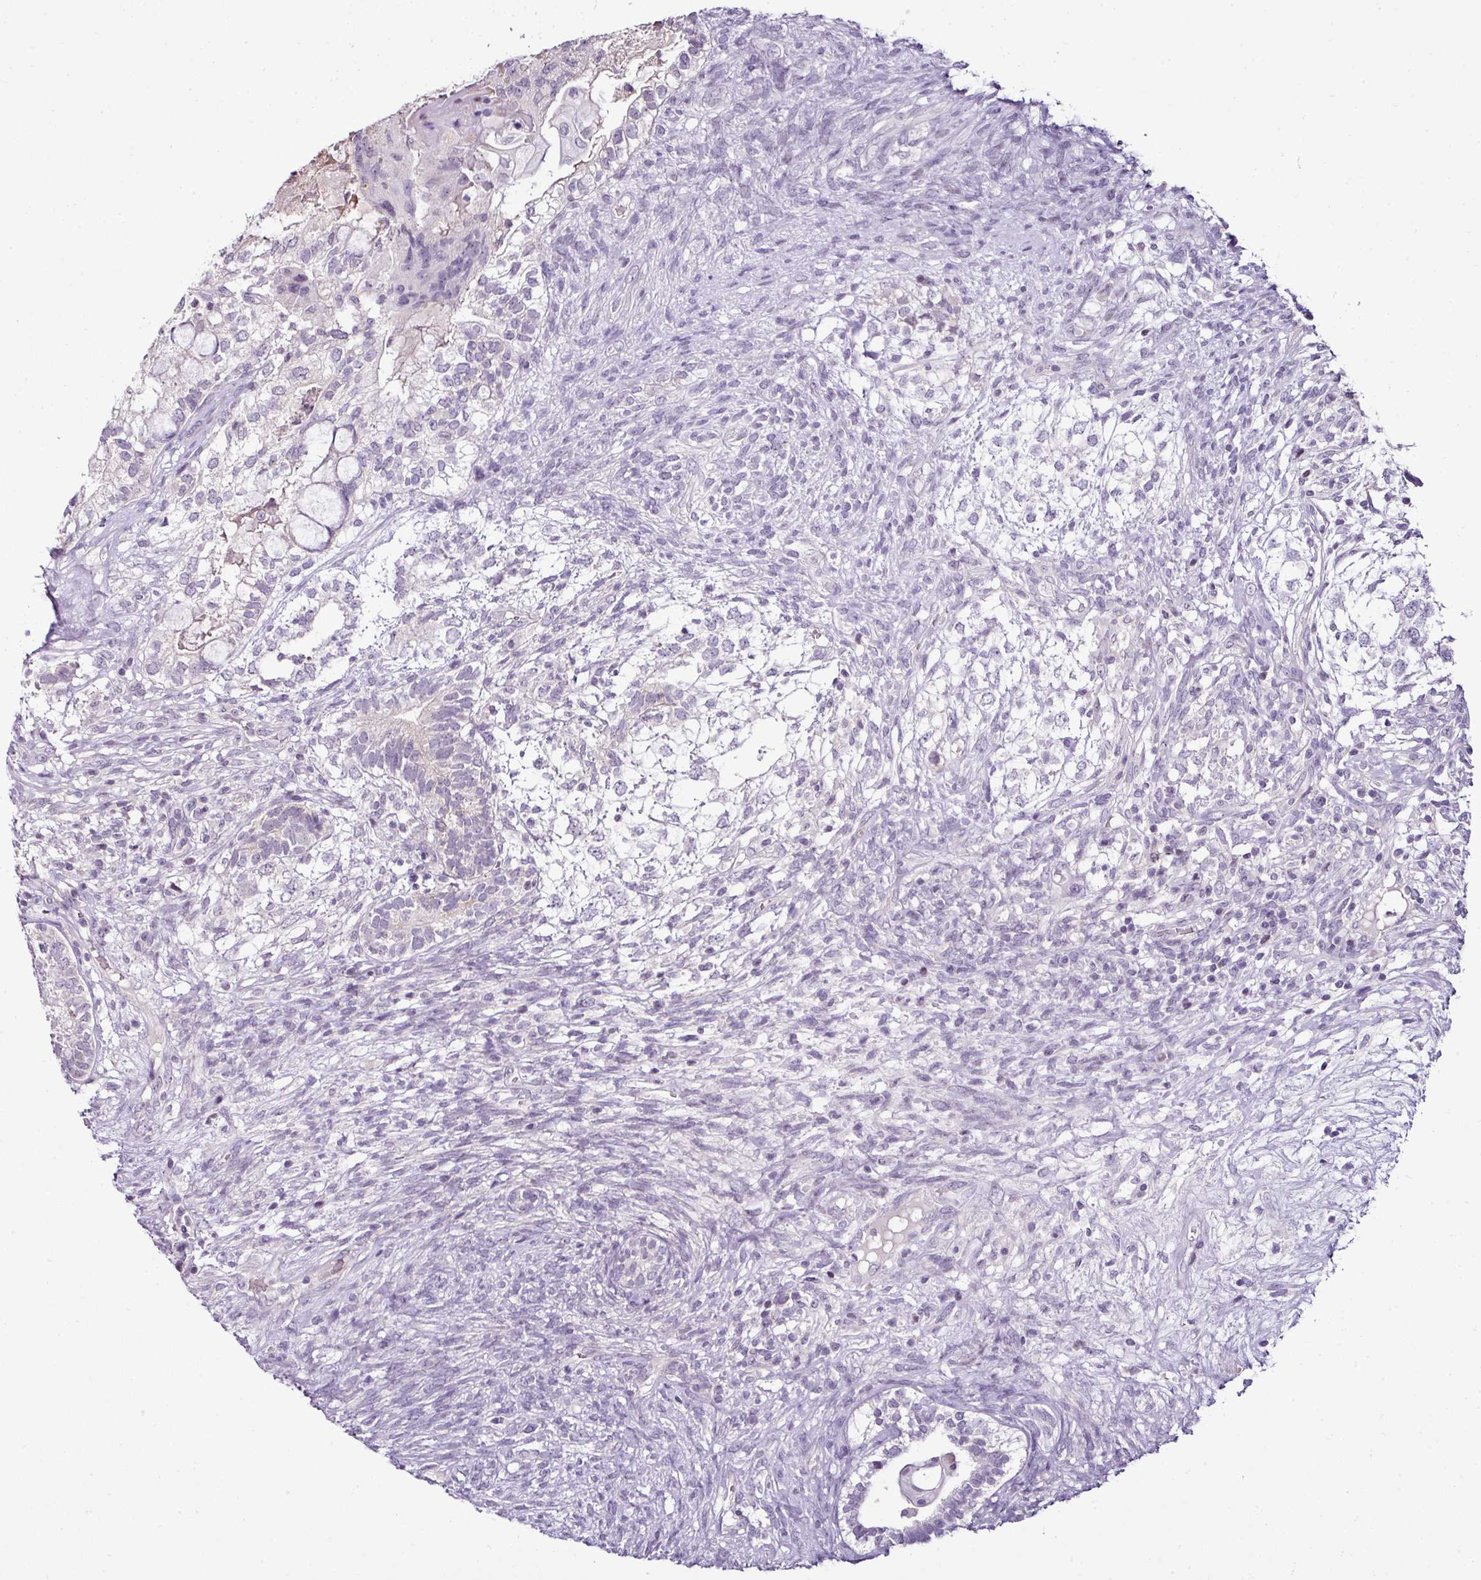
{"staining": {"intensity": "negative", "quantity": "none", "location": "none"}, "tissue": "testis cancer", "cell_type": "Tumor cells", "image_type": "cancer", "snomed": [{"axis": "morphology", "description": "Seminoma, NOS"}, {"axis": "morphology", "description": "Carcinoma, Embryonal, NOS"}, {"axis": "topography", "description": "Testis"}], "caption": "The histopathology image exhibits no significant positivity in tumor cells of testis seminoma.", "gene": "TEX30", "patient": {"sex": "male", "age": 41}}